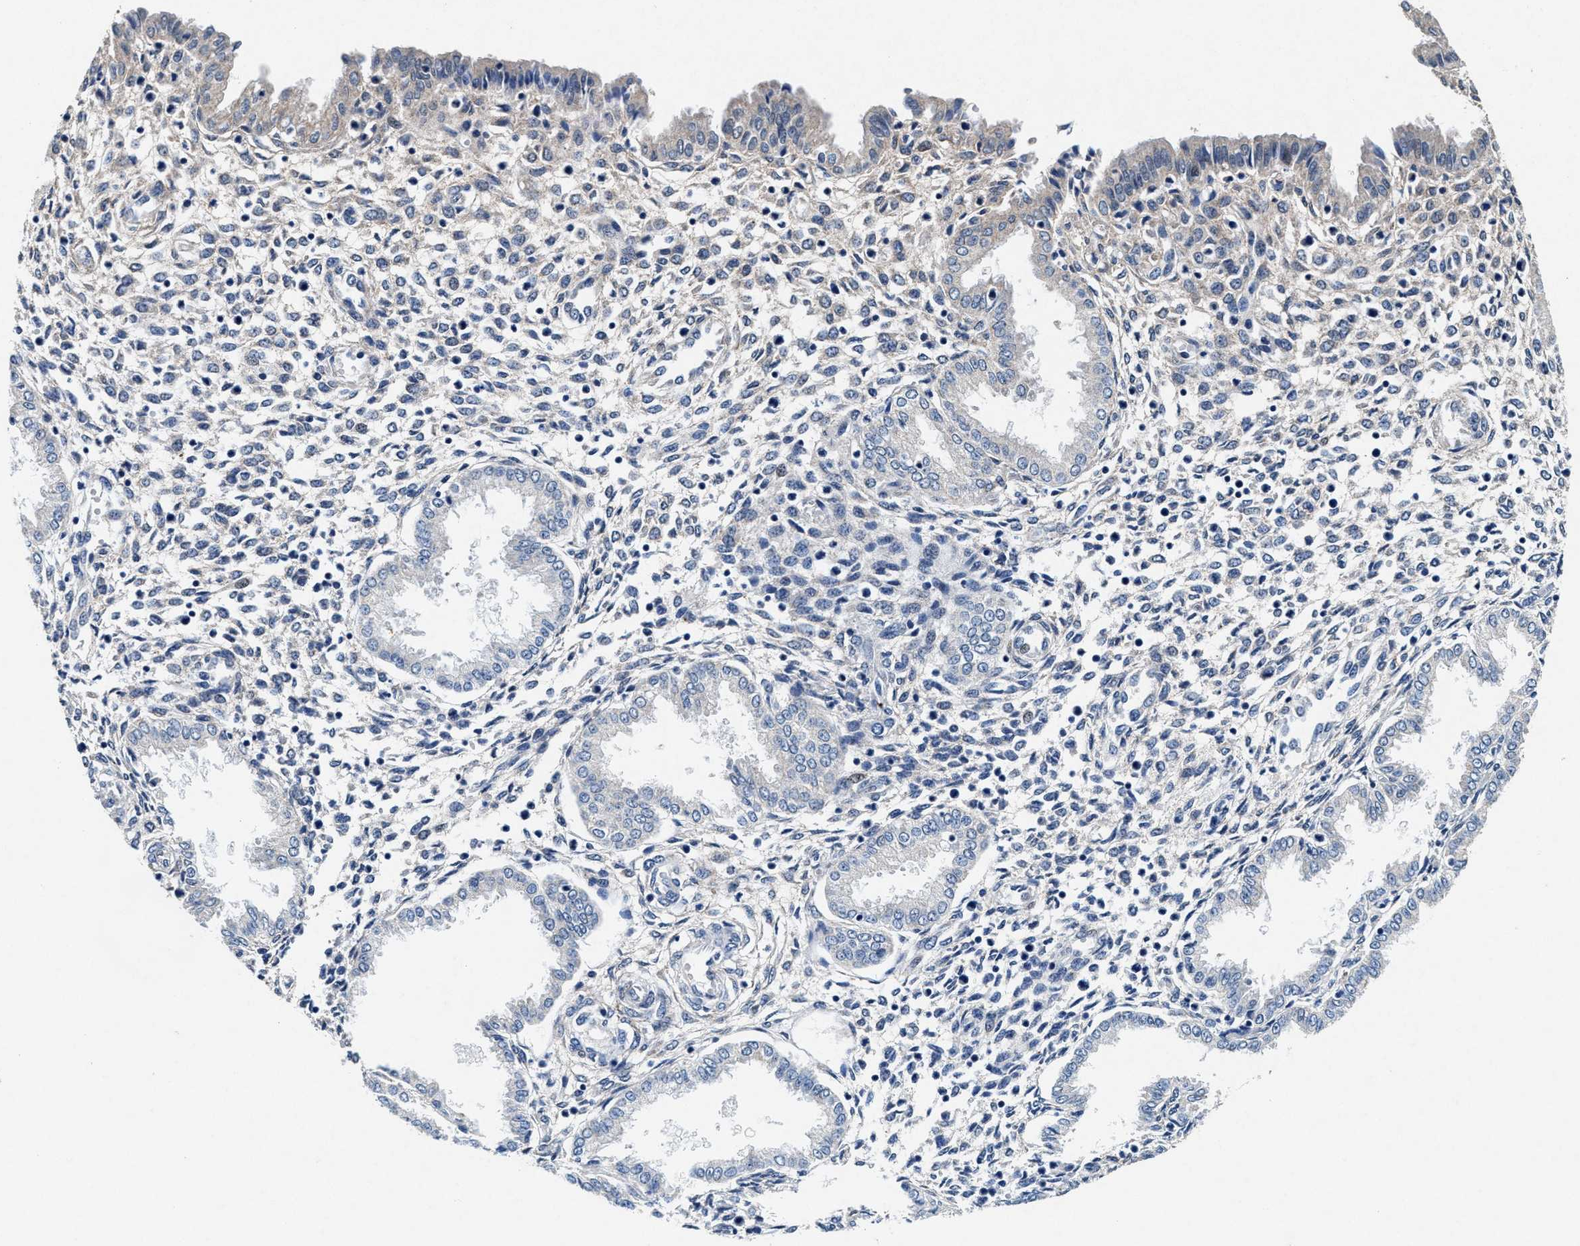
{"staining": {"intensity": "negative", "quantity": "none", "location": "none"}, "tissue": "endometrium", "cell_type": "Cells in endometrial stroma", "image_type": "normal", "snomed": [{"axis": "morphology", "description": "Normal tissue, NOS"}, {"axis": "topography", "description": "Endometrium"}], "caption": "Immunohistochemical staining of unremarkable endometrium displays no significant positivity in cells in endometrial stroma.", "gene": "SLC8A1", "patient": {"sex": "female", "age": 33}}